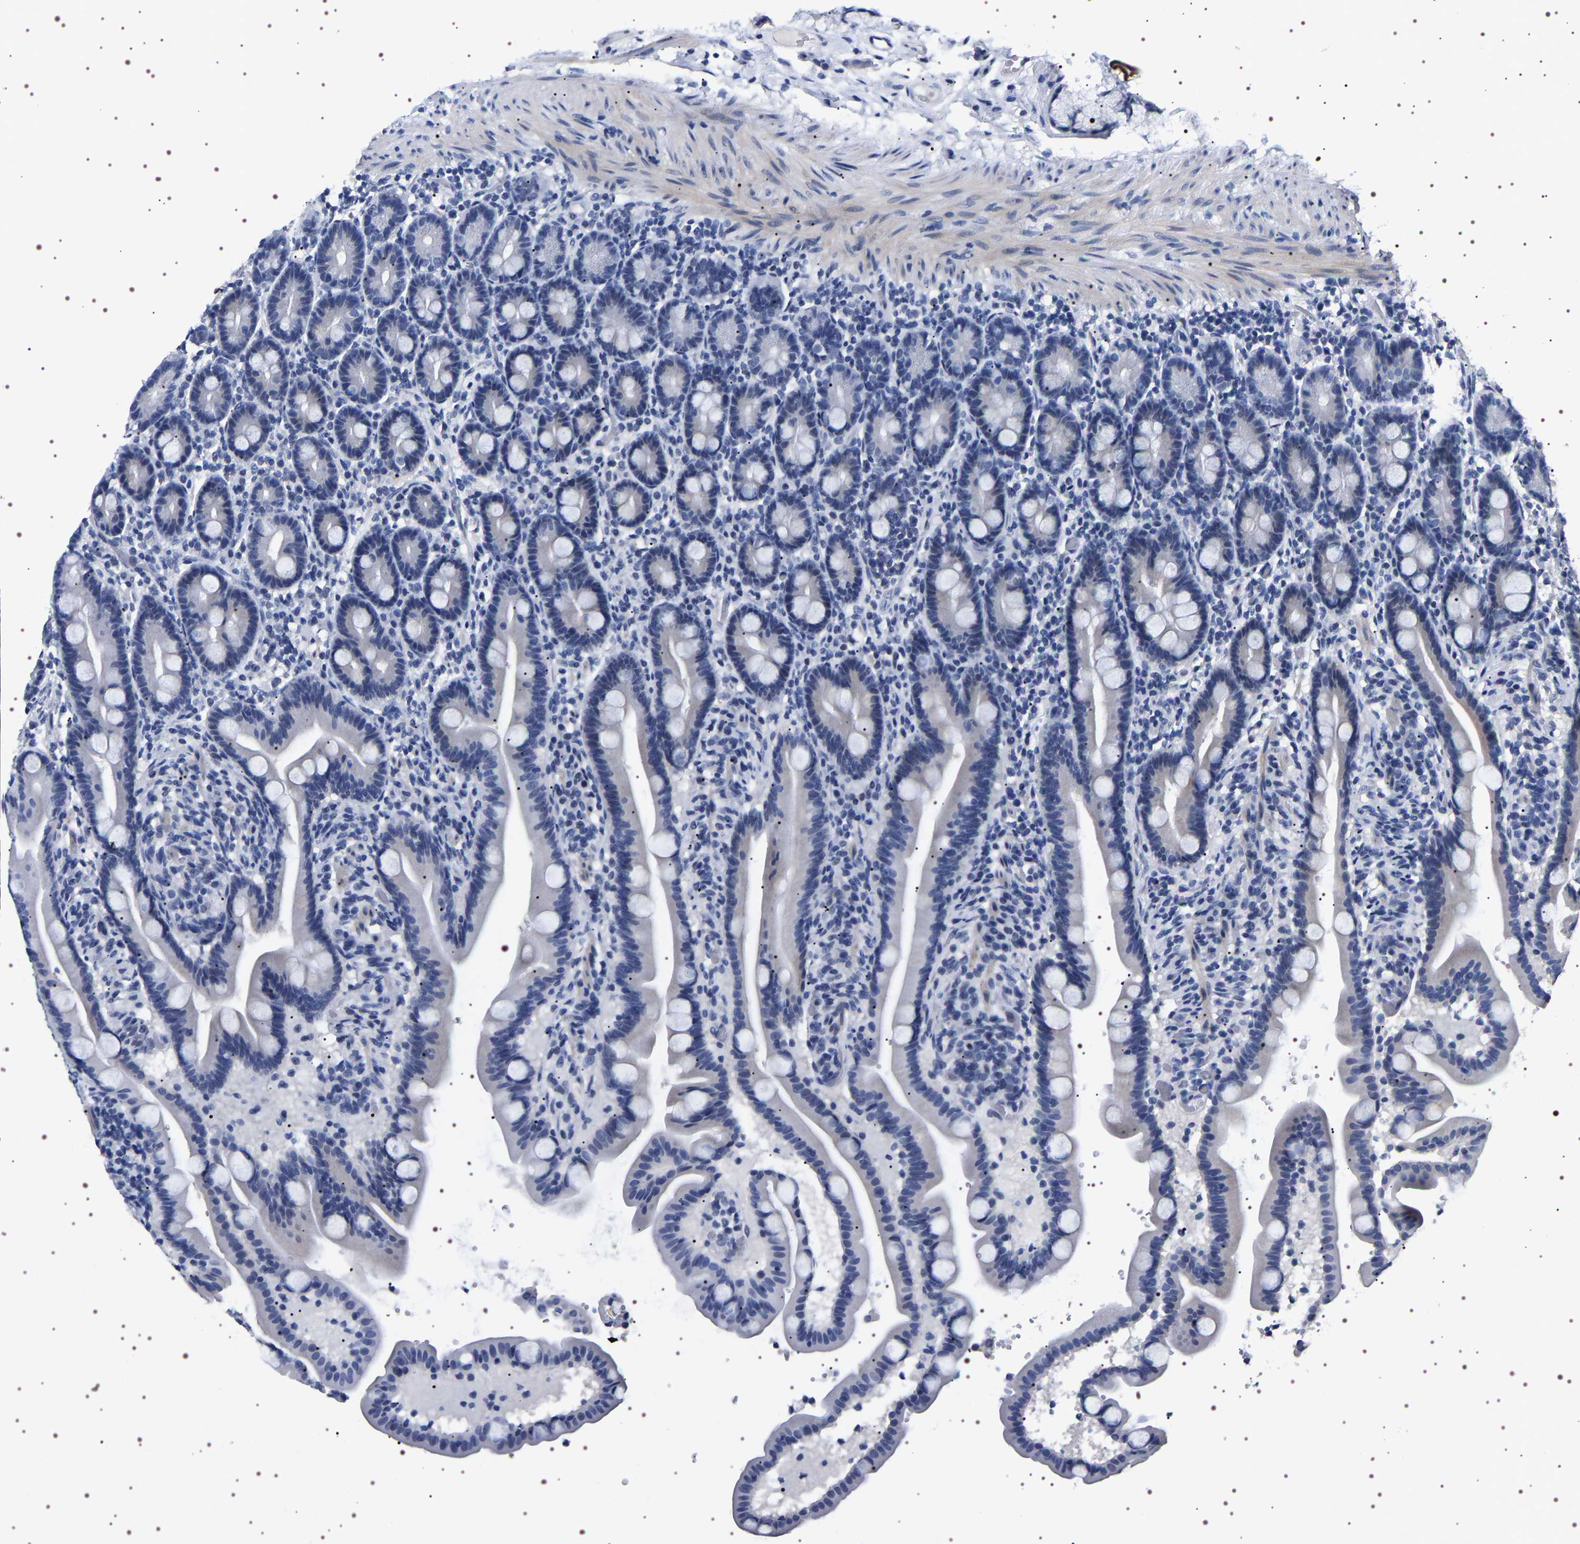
{"staining": {"intensity": "negative", "quantity": "none", "location": "none"}, "tissue": "duodenum", "cell_type": "Glandular cells", "image_type": "normal", "snomed": [{"axis": "morphology", "description": "Normal tissue, NOS"}, {"axis": "topography", "description": "Duodenum"}], "caption": "Immunohistochemical staining of unremarkable duodenum exhibits no significant expression in glandular cells.", "gene": "UBQLN3", "patient": {"sex": "male", "age": 54}}